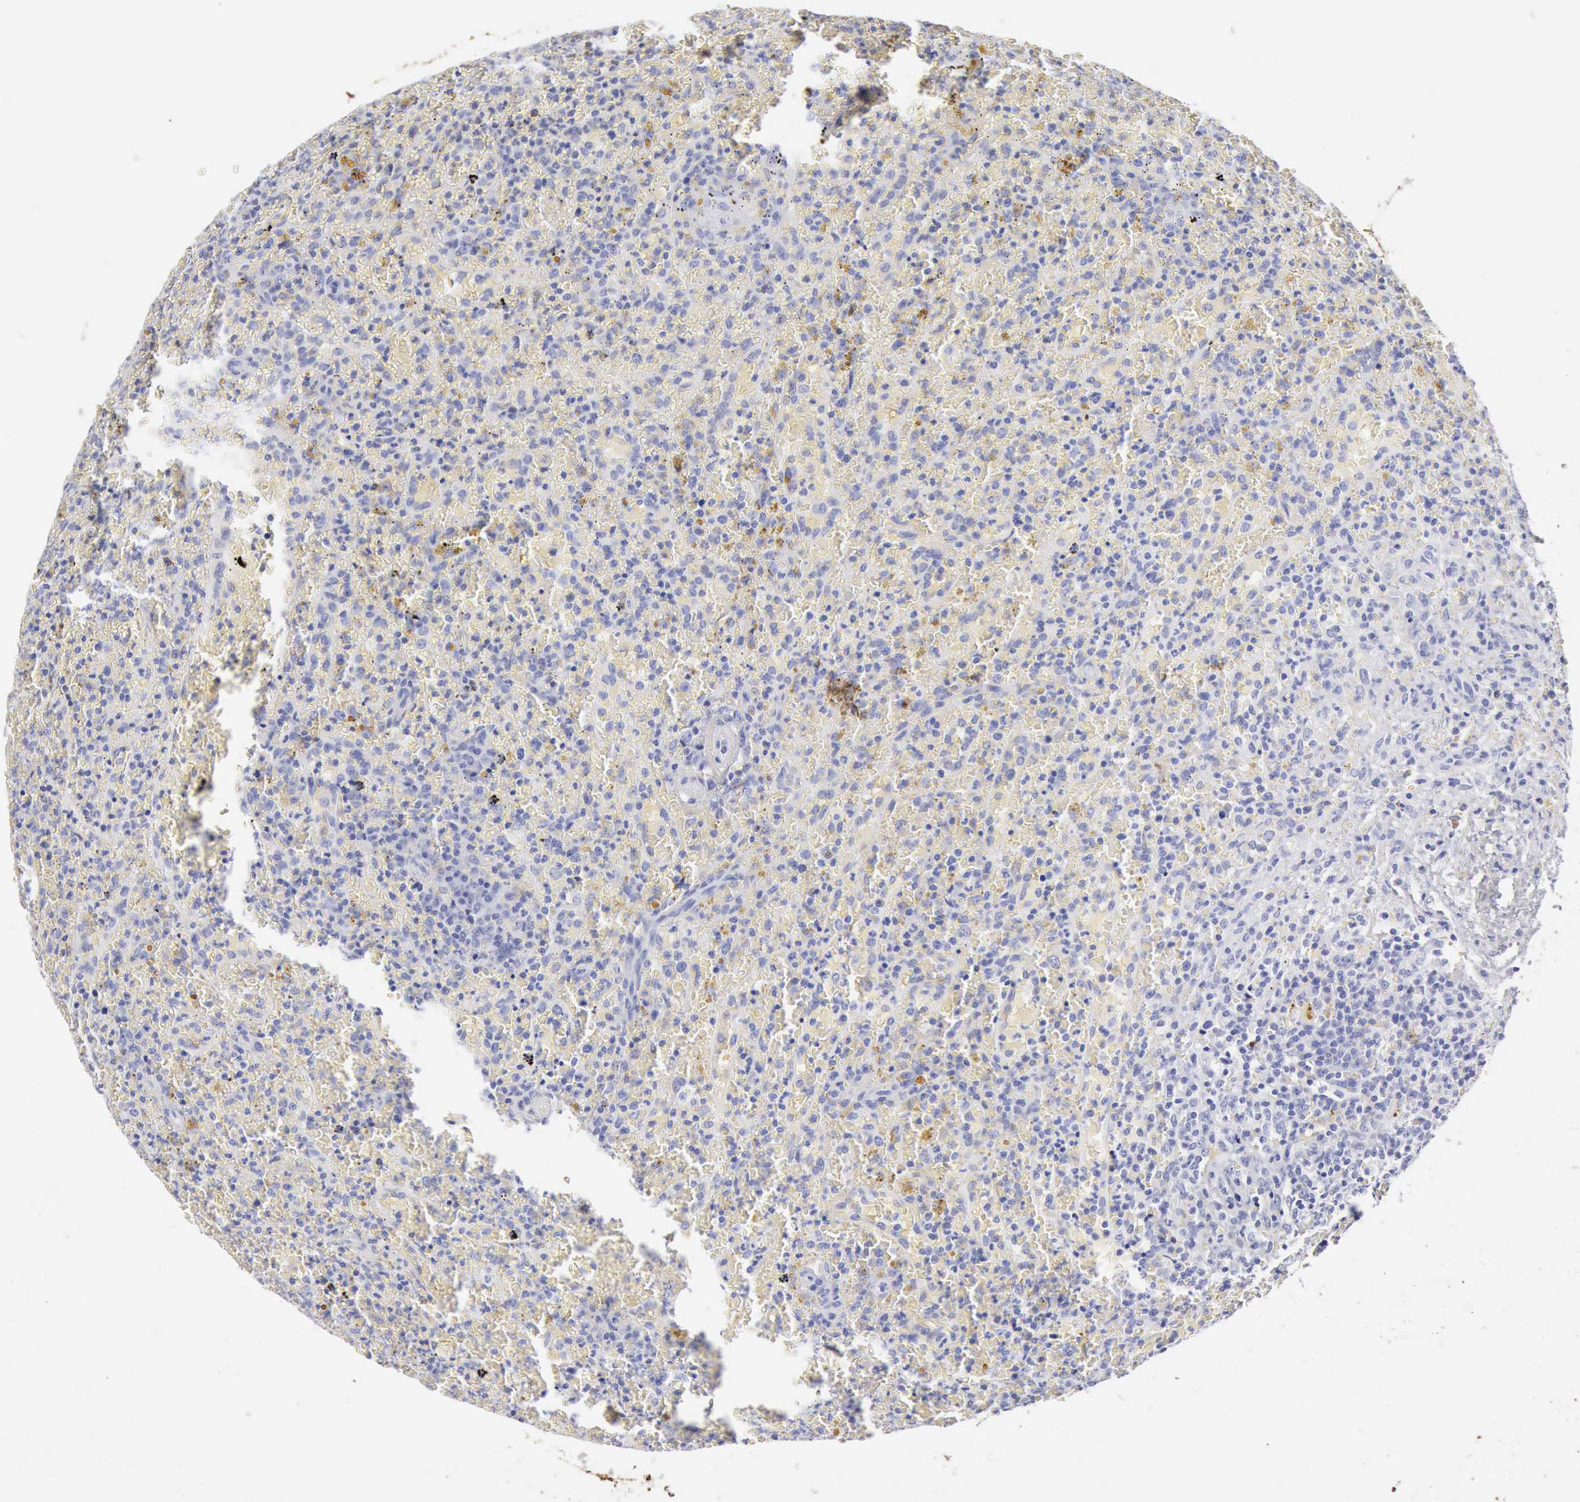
{"staining": {"intensity": "negative", "quantity": "none", "location": "none"}, "tissue": "lymphoma", "cell_type": "Tumor cells", "image_type": "cancer", "snomed": [{"axis": "morphology", "description": "Malignant lymphoma, non-Hodgkin's type, High grade"}, {"axis": "topography", "description": "Spleen"}, {"axis": "topography", "description": "Lymph node"}], "caption": "Immunohistochemistry of human malignant lymphoma, non-Hodgkin's type (high-grade) reveals no positivity in tumor cells.", "gene": "KRT10", "patient": {"sex": "female", "age": 70}}